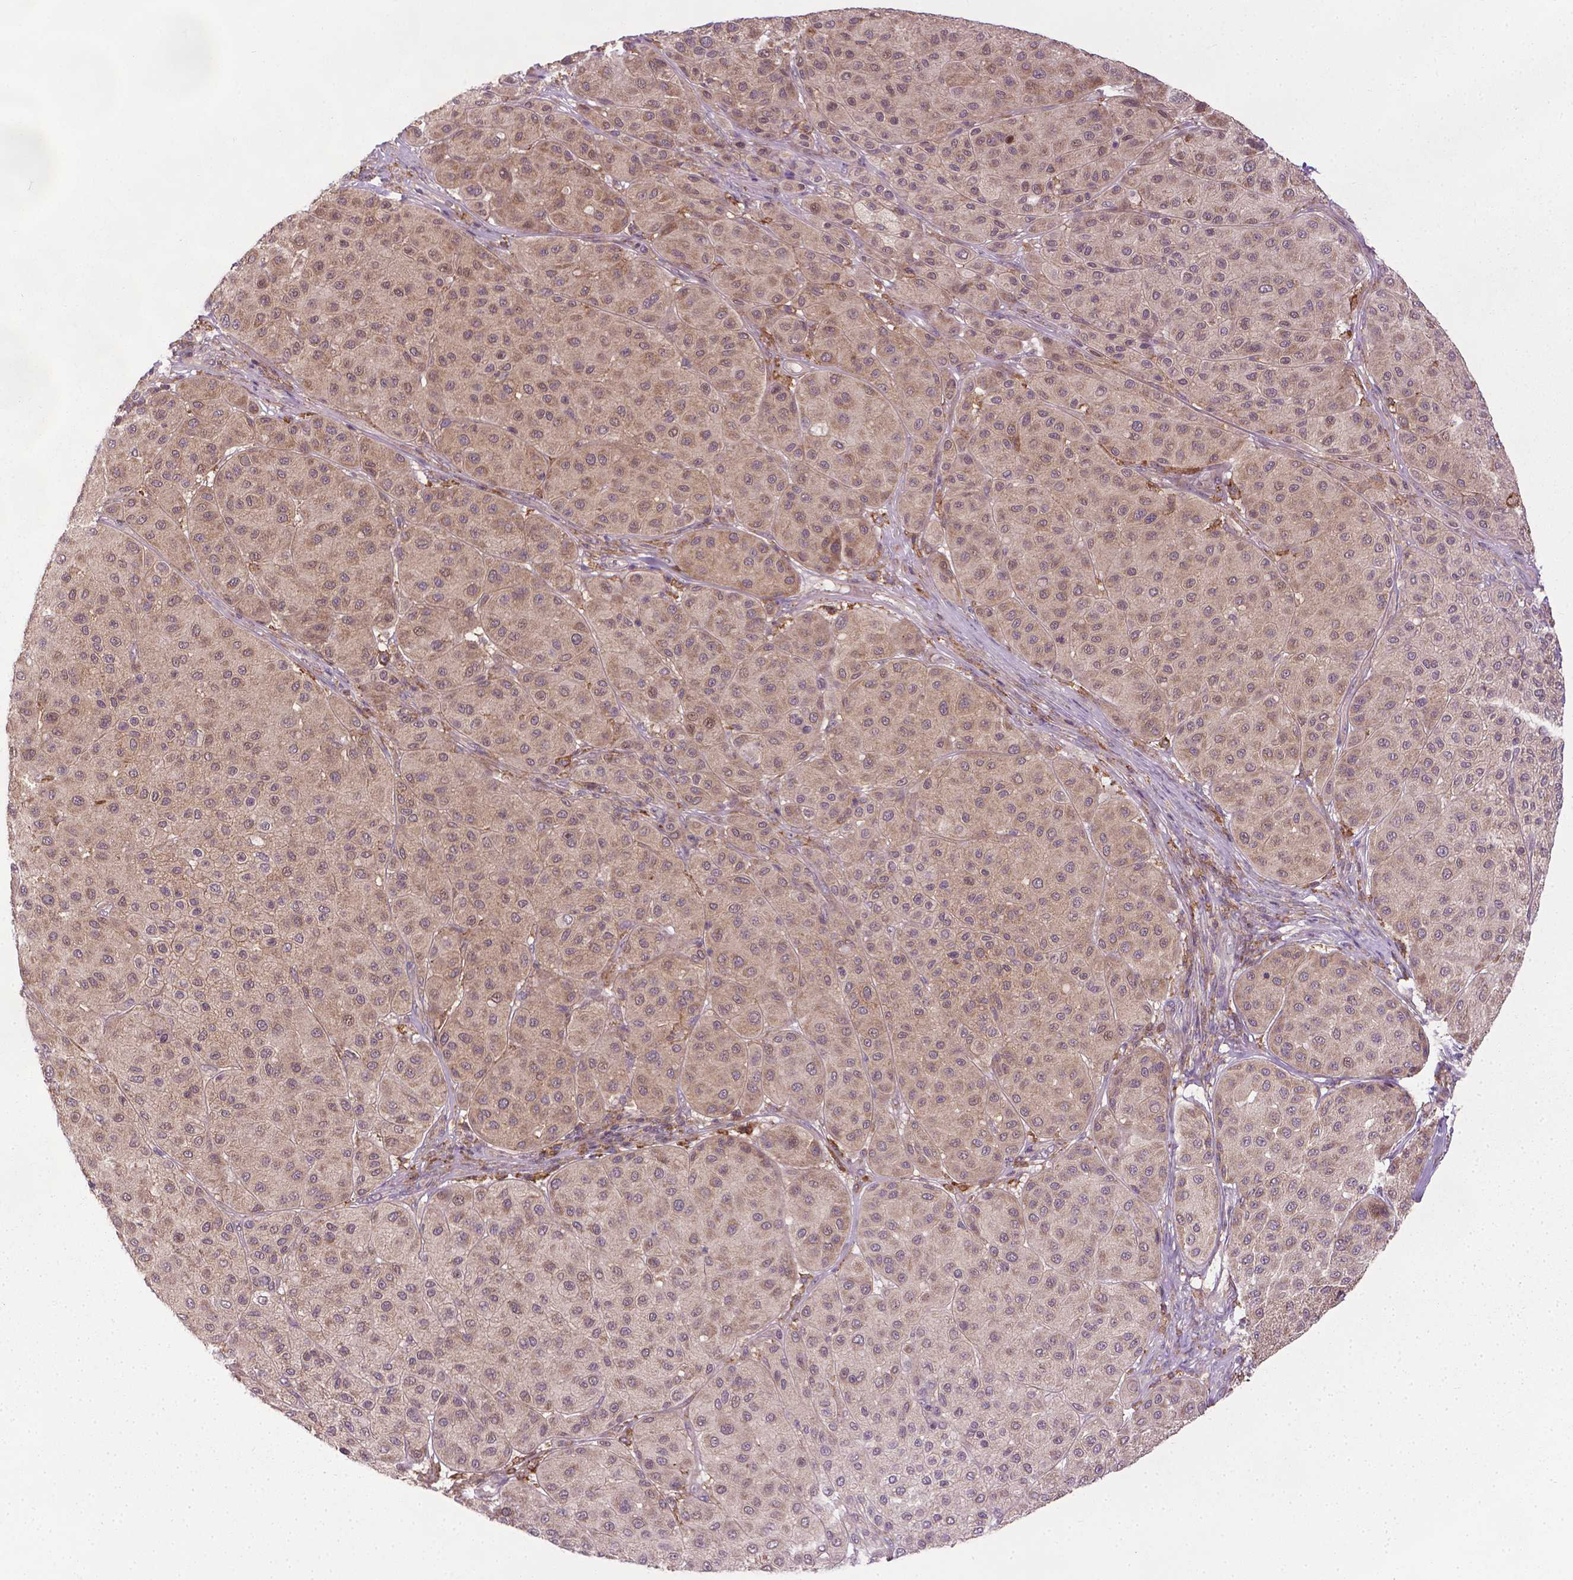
{"staining": {"intensity": "weak", "quantity": "25%-75%", "location": "cytoplasmic/membranous"}, "tissue": "melanoma", "cell_type": "Tumor cells", "image_type": "cancer", "snomed": [{"axis": "morphology", "description": "Malignant melanoma, Metastatic site"}, {"axis": "topography", "description": "Smooth muscle"}], "caption": "Protein staining reveals weak cytoplasmic/membranous staining in about 25%-75% of tumor cells in melanoma. (Brightfield microscopy of DAB IHC at high magnification).", "gene": "PRAG1", "patient": {"sex": "male", "age": 41}}